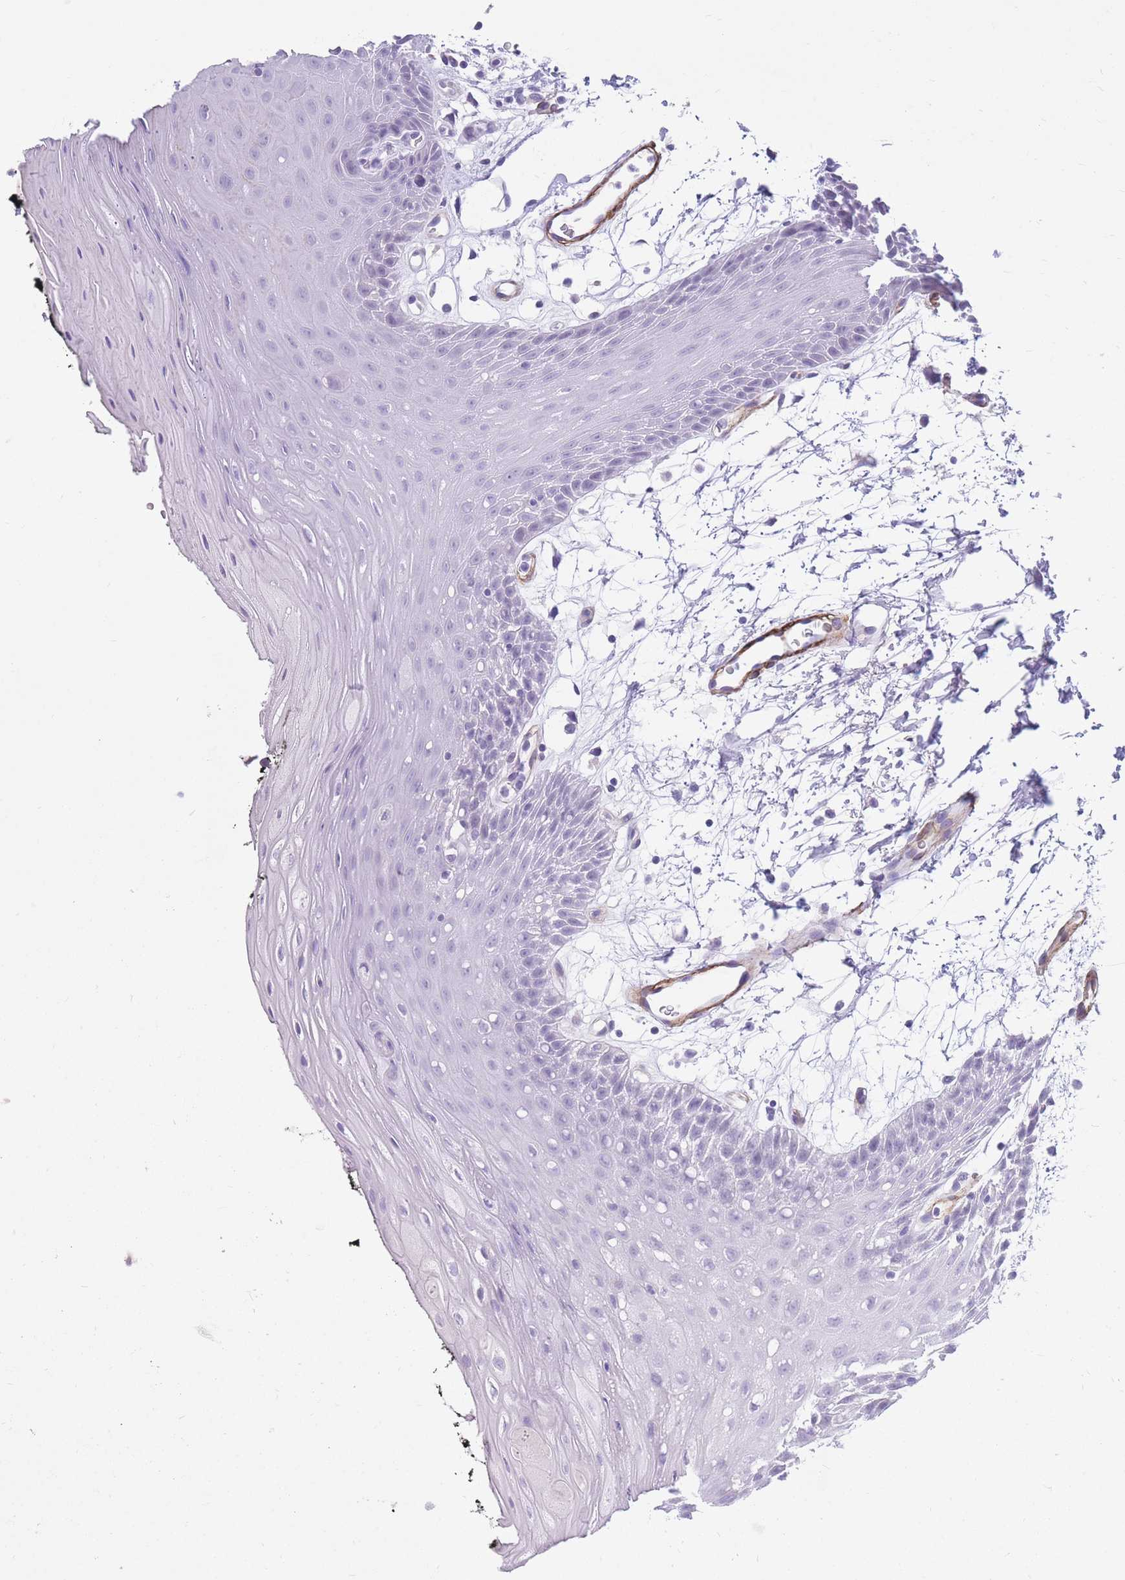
{"staining": {"intensity": "negative", "quantity": "none", "location": "none"}, "tissue": "oral mucosa", "cell_type": "Squamous epithelial cells", "image_type": "normal", "snomed": [{"axis": "morphology", "description": "Normal tissue, NOS"}, {"axis": "topography", "description": "Oral tissue"}, {"axis": "topography", "description": "Tounge, NOS"}], "caption": "Protein analysis of normal oral mucosa exhibits no significant positivity in squamous epithelial cells.", "gene": "DPYD", "patient": {"sex": "female", "age": 59}}